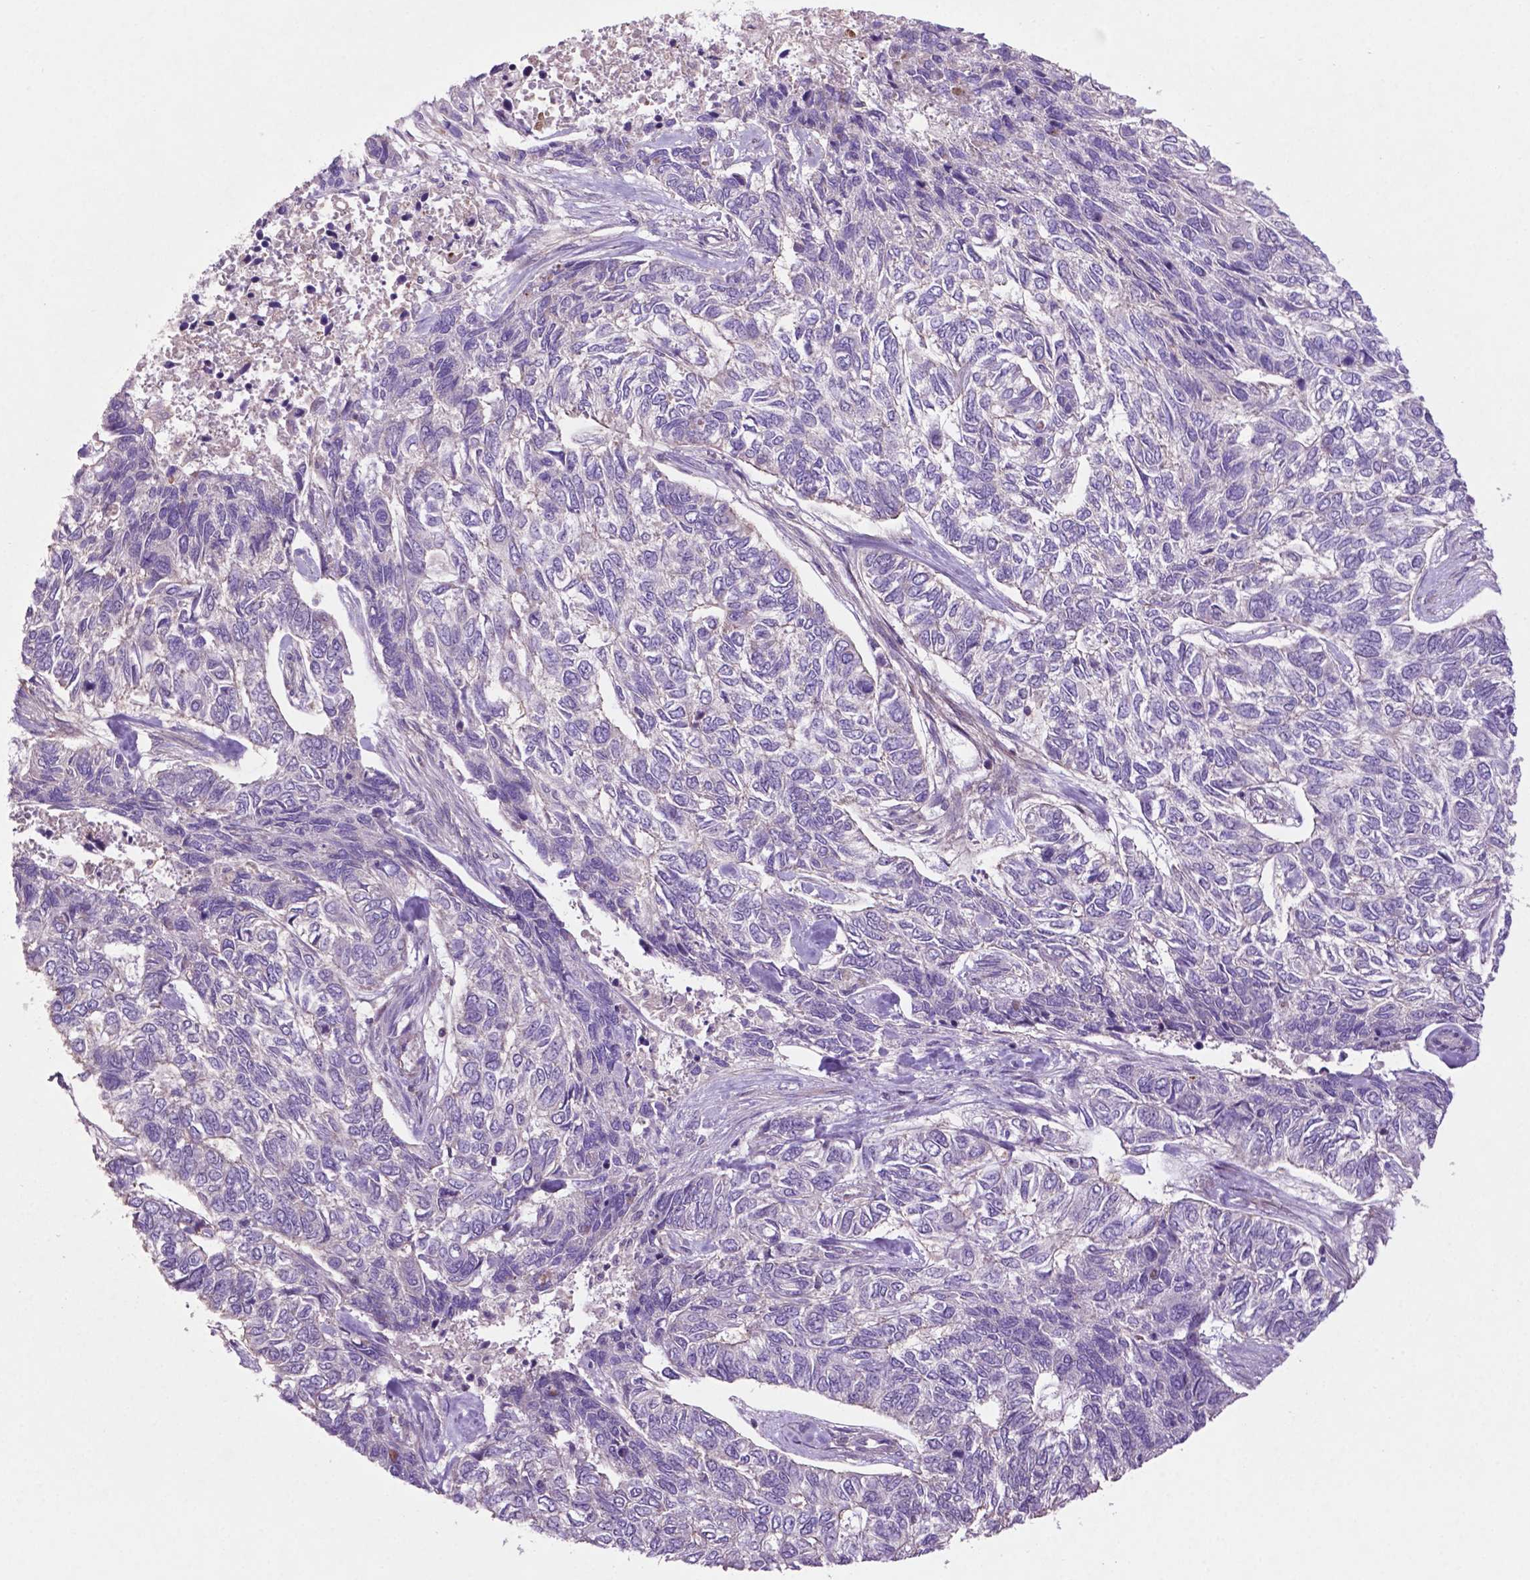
{"staining": {"intensity": "negative", "quantity": "none", "location": "none"}, "tissue": "skin cancer", "cell_type": "Tumor cells", "image_type": "cancer", "snomed": [{"axis": "morphology", "description": "Basal cell carcinoma"}, {"axis": "topography", "description": "Skin"}], "caption": "This is an IHC photomicrograph of human basal cell carcinoma (skin). There is no staining in tumor cells.", "gene": "BMP4", "patient": {"sex": "female", "age": 65}}